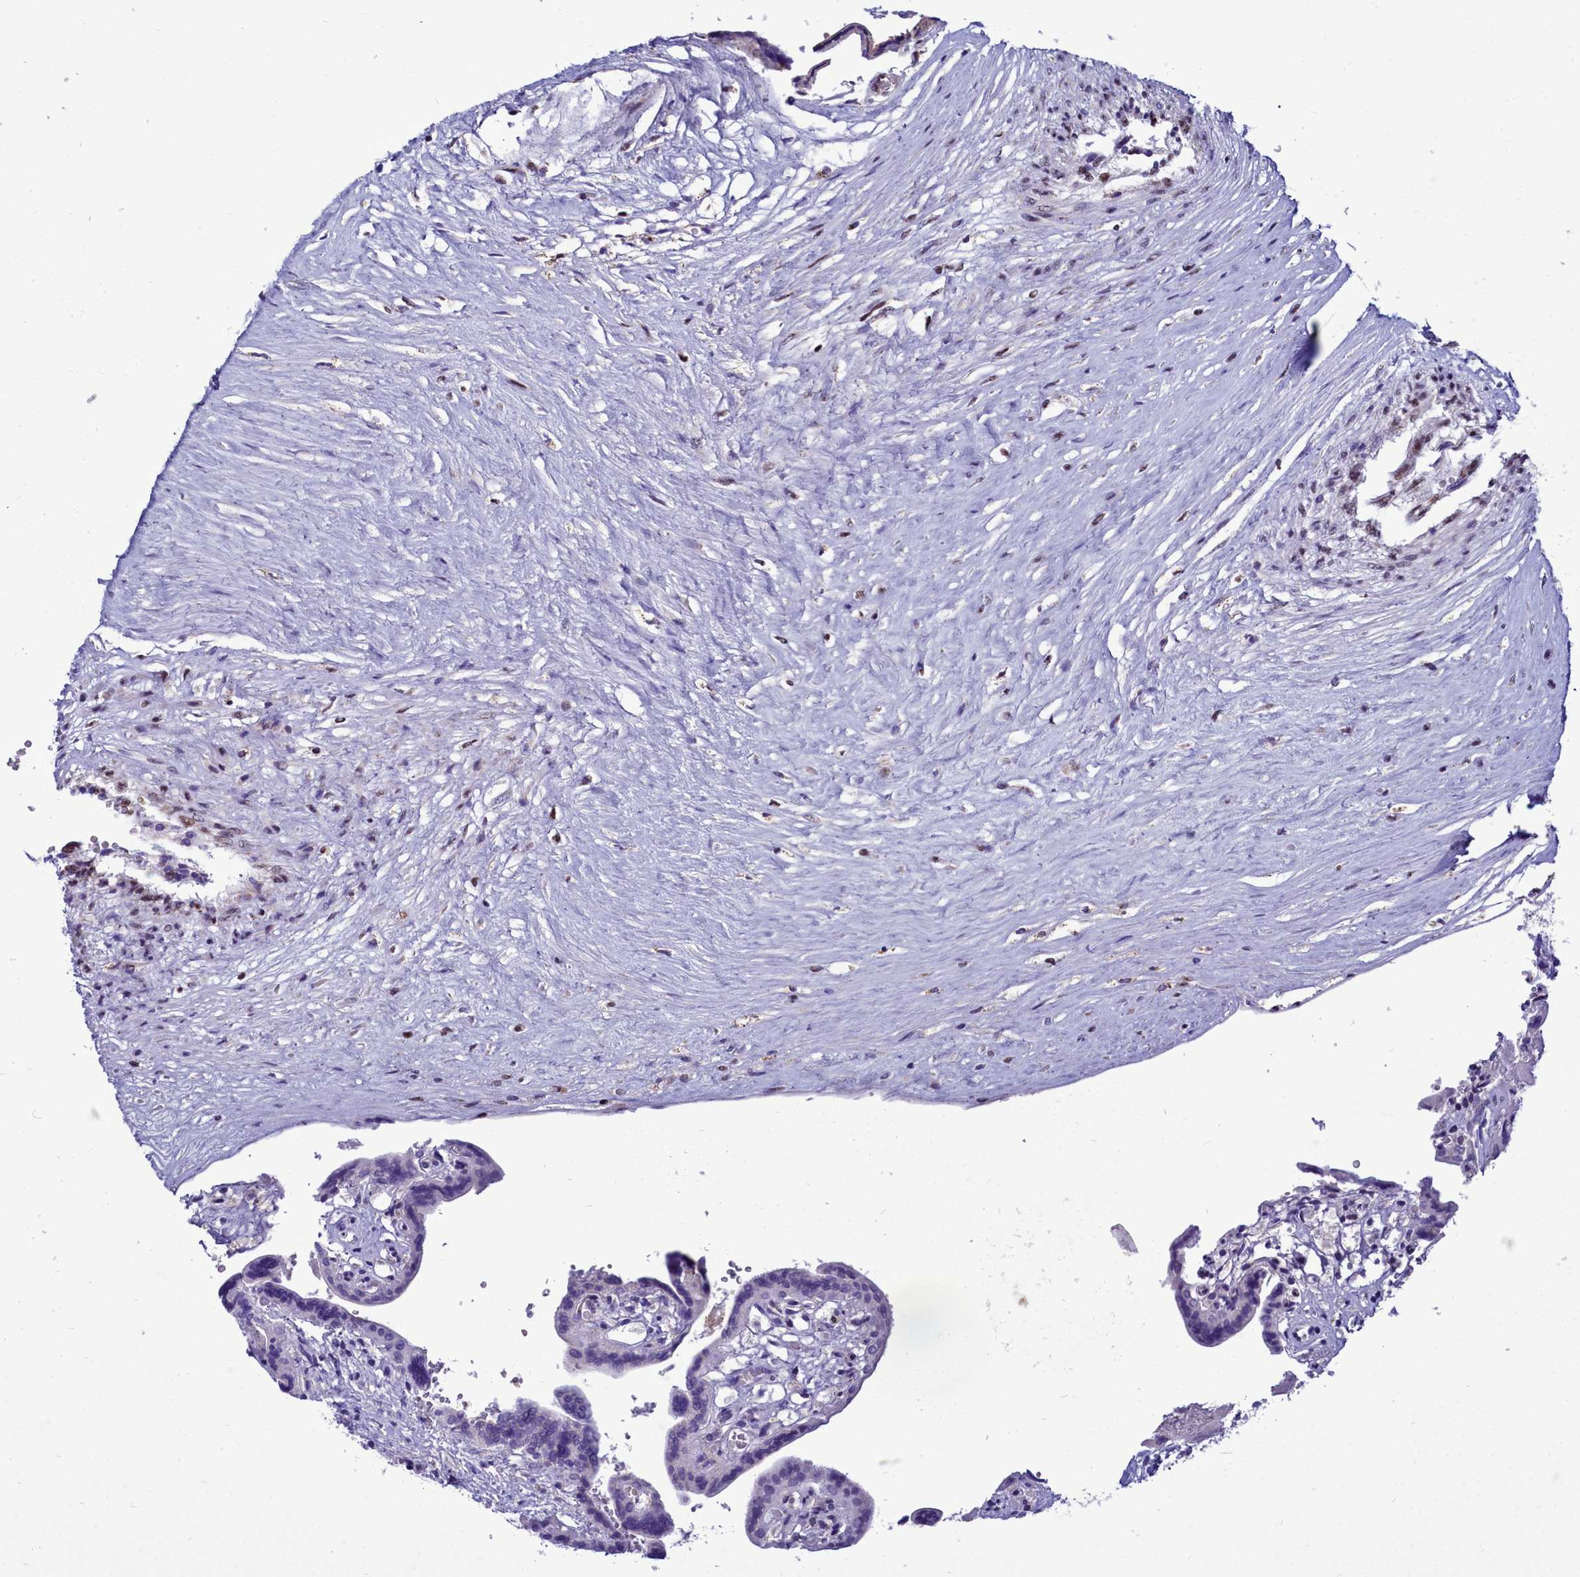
{"staining": {"intensity": "moderate", "quantity": "25%-75%", "location": "nuclear"}, "tissue": "placenta", "cell_type": "Trophoblastic cells", "image_type": "normal", "snomed": [{"axis": "morphology", "description": "Normal tissue, NOS"}, {"axis": "topography", "description": "Placenta"}], "caption": "The image displays staining of benign placenta, revealing moderate nuclear protein expression (brown color) within trophoblastic cells.", "gene": "POM121L2", "patient": {"sex": "female", "age": 37}}